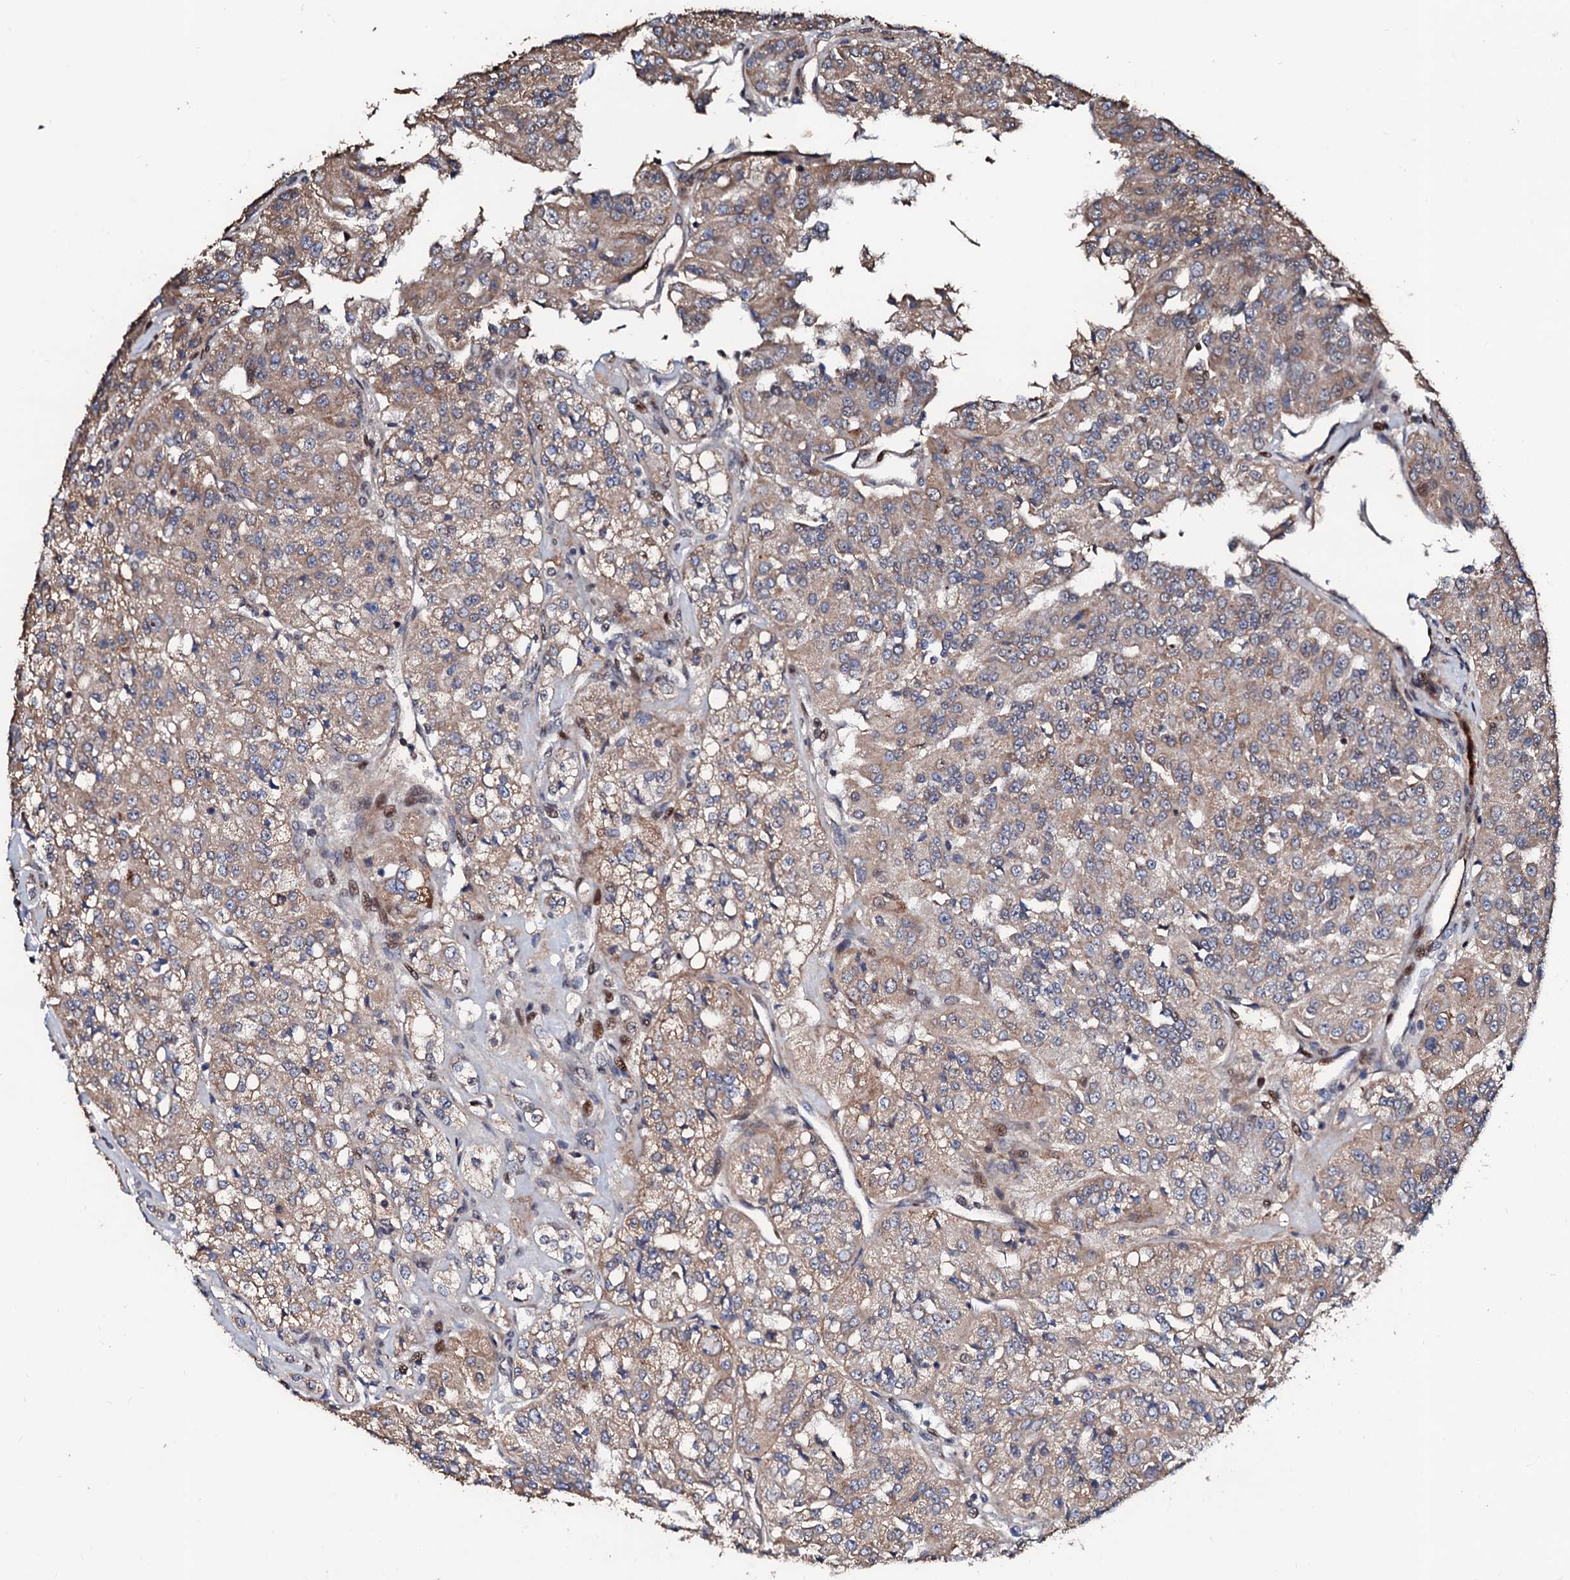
{"staining": {"intensity": "moderate", "quantity": ">75%", "location": "cytoplasmic/membranous"}, "tissue": "renal cancer", "cell_type": "Tumor cells", "image_type": "cancer", "snomed": [{"axis": "morphology", "description": "Adenocarcinoma, NOS"}, {"axis": "topography", "description": "Kidney"}], "caption": "This photomicrograph shows renal cancer stained with immunohistochemistry to label a protein in brown. The cytoplasmic/membranous of tumor cells show moderate positivity for the protein. Nuclei are counter-stained blue.", "gene": "KIF18A", "patient": {"sex": "female", "age": 63}}